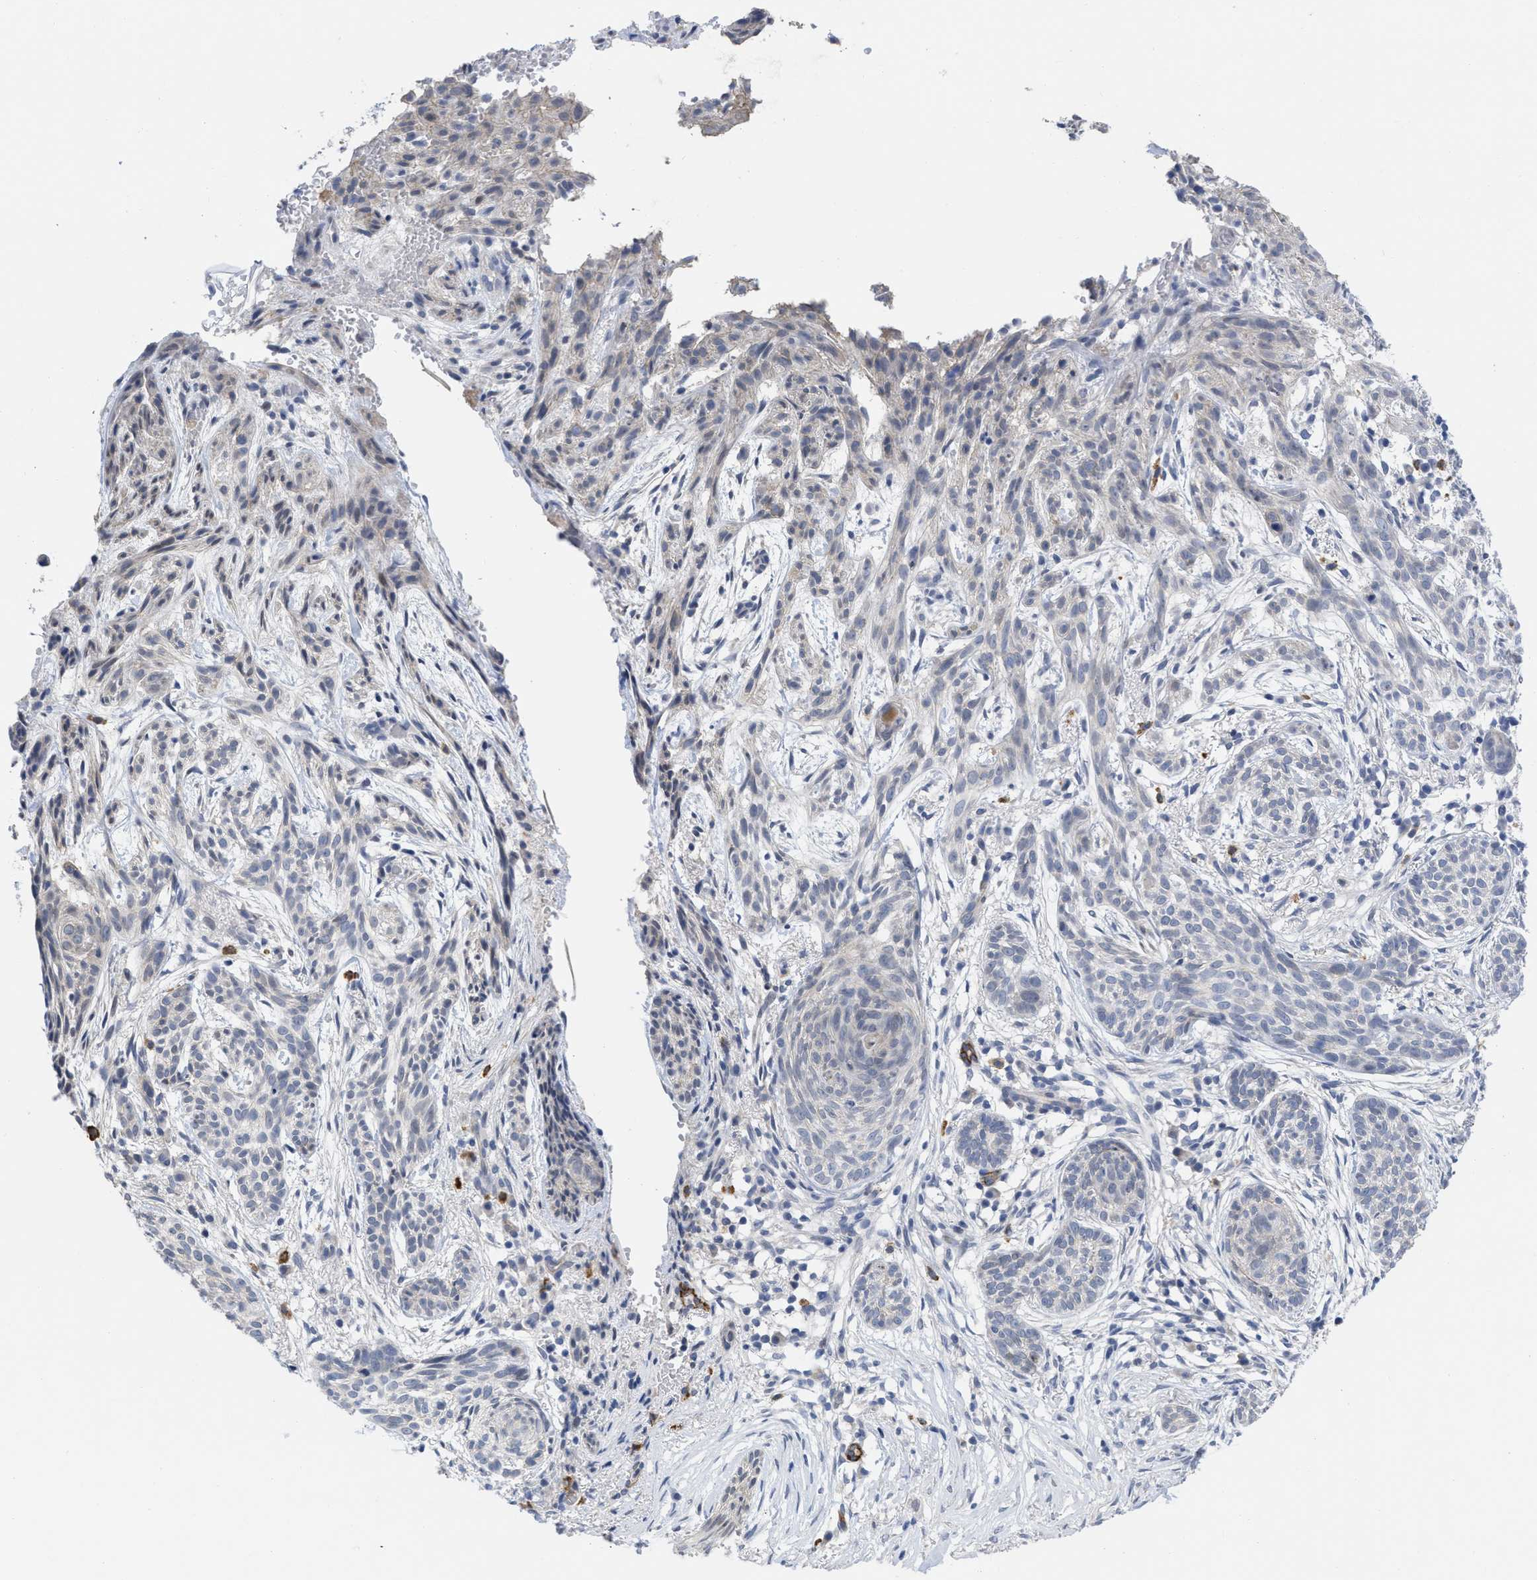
{"staining": {"intensity": "negative", "quantity": "none", "location": "none"}, "tissue": "skin cancer", "cell_type": "Tumor cells", "image_type": "cancer", "snomed": [{"axis": "morphology", "description": "Basal cell carcinoma"}, {"axis": "topography", "description": "Skin"}], "caption": "Immunohistochemistry of human skin basal cell carcinoma exhibits no expression in tumor cells.", "gene": "ACKR1", "patient": {"sex": "female", "age": 59}}